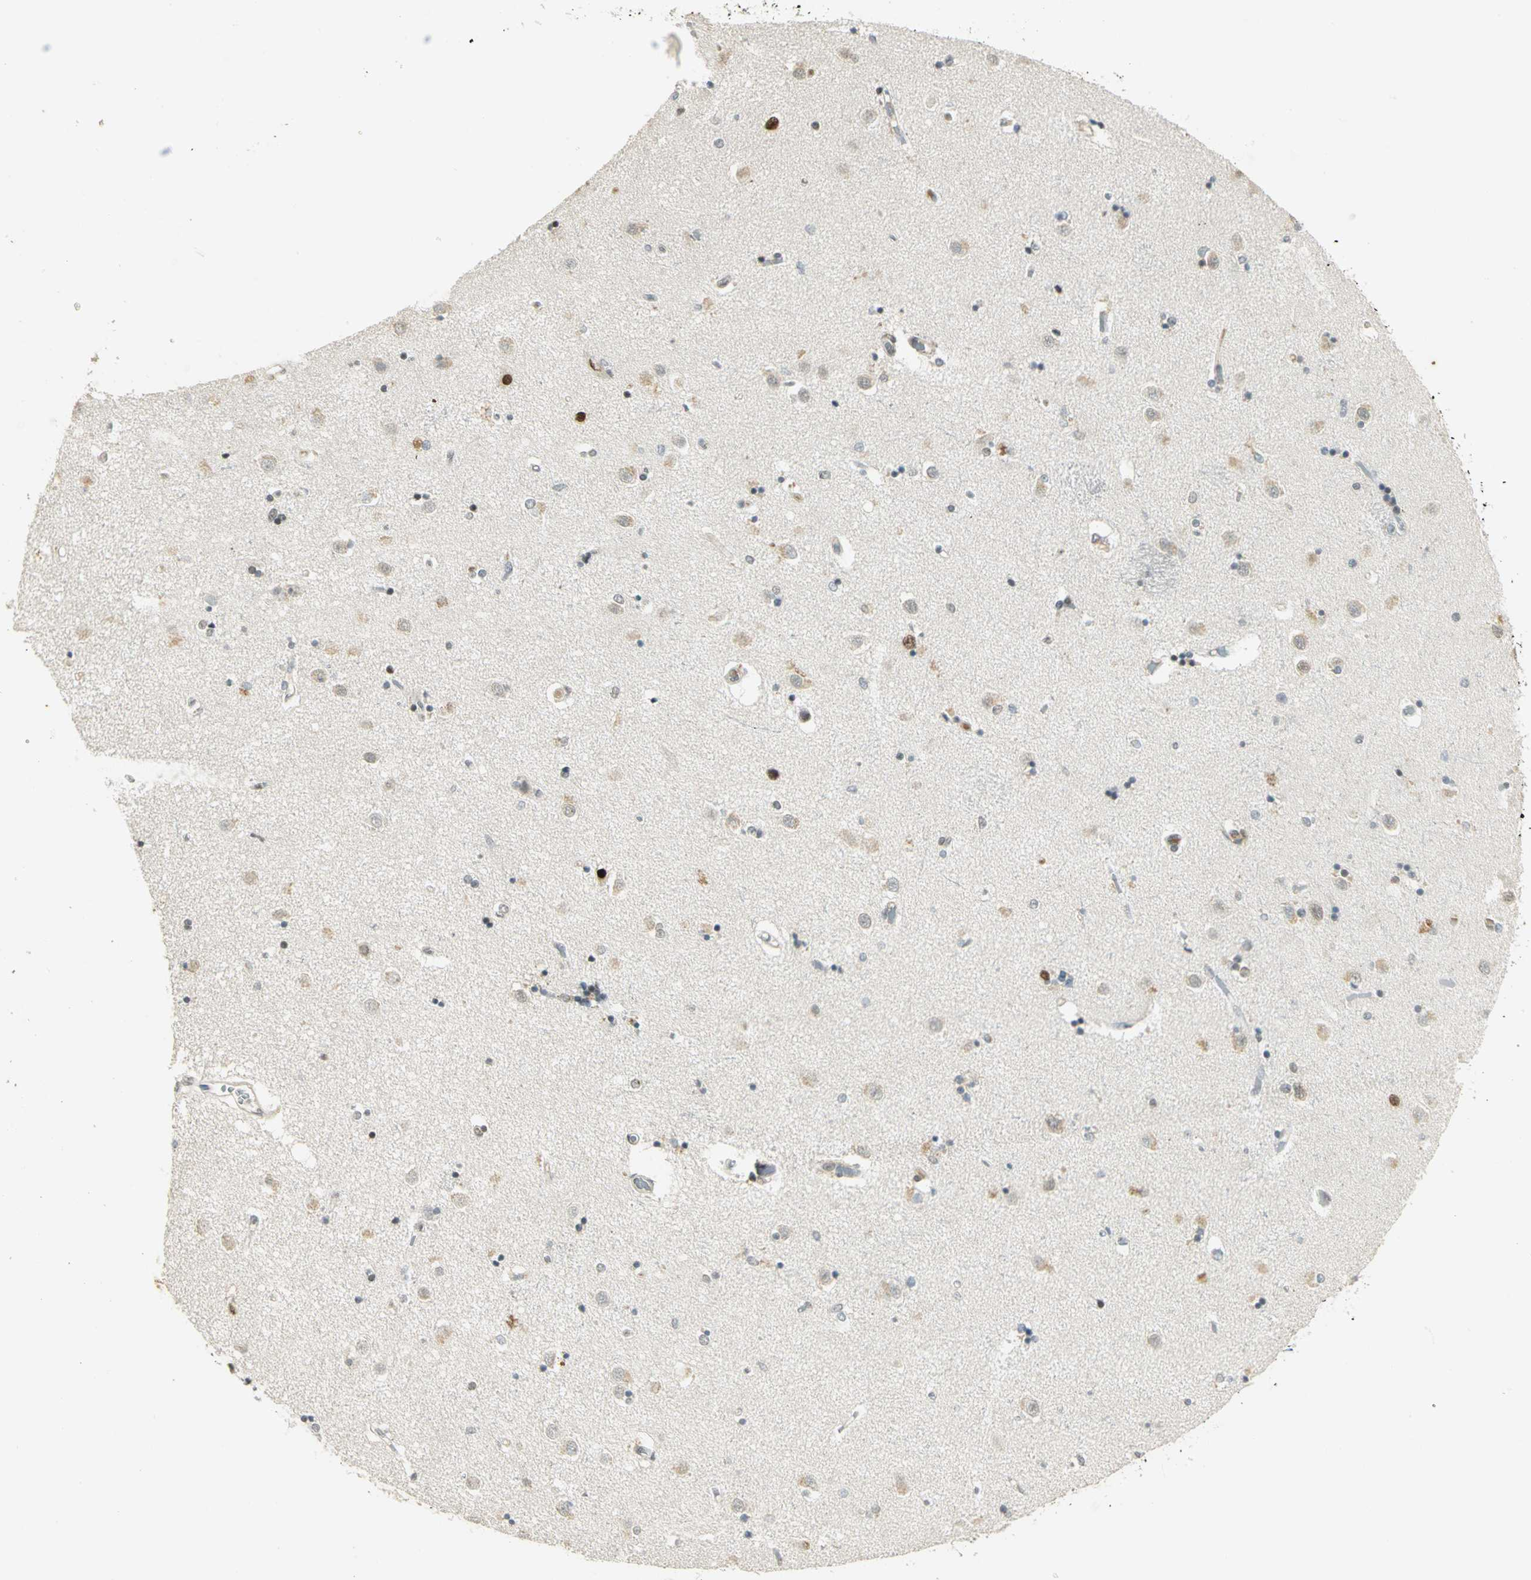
{"staining": {"intensity": "moderate", "quantity": "<25%", "location": "nuclear"}, "tissue": "caudate", "cell_type": "Glial cells", "image_type": "normal", "snomed": [{"axis": "morphology", "description": "Normal tissue, NOS"}, {"axis": "topography", "description": "Lateral ventricle wall"}], "caption": "Immunohistochemical staining of benign caudate demonstrates low levels of moderate nuclear positivity in approximately <25% of glial cells.", "gene": "AK6", "patient": {"sex": "female", "age": 54}}